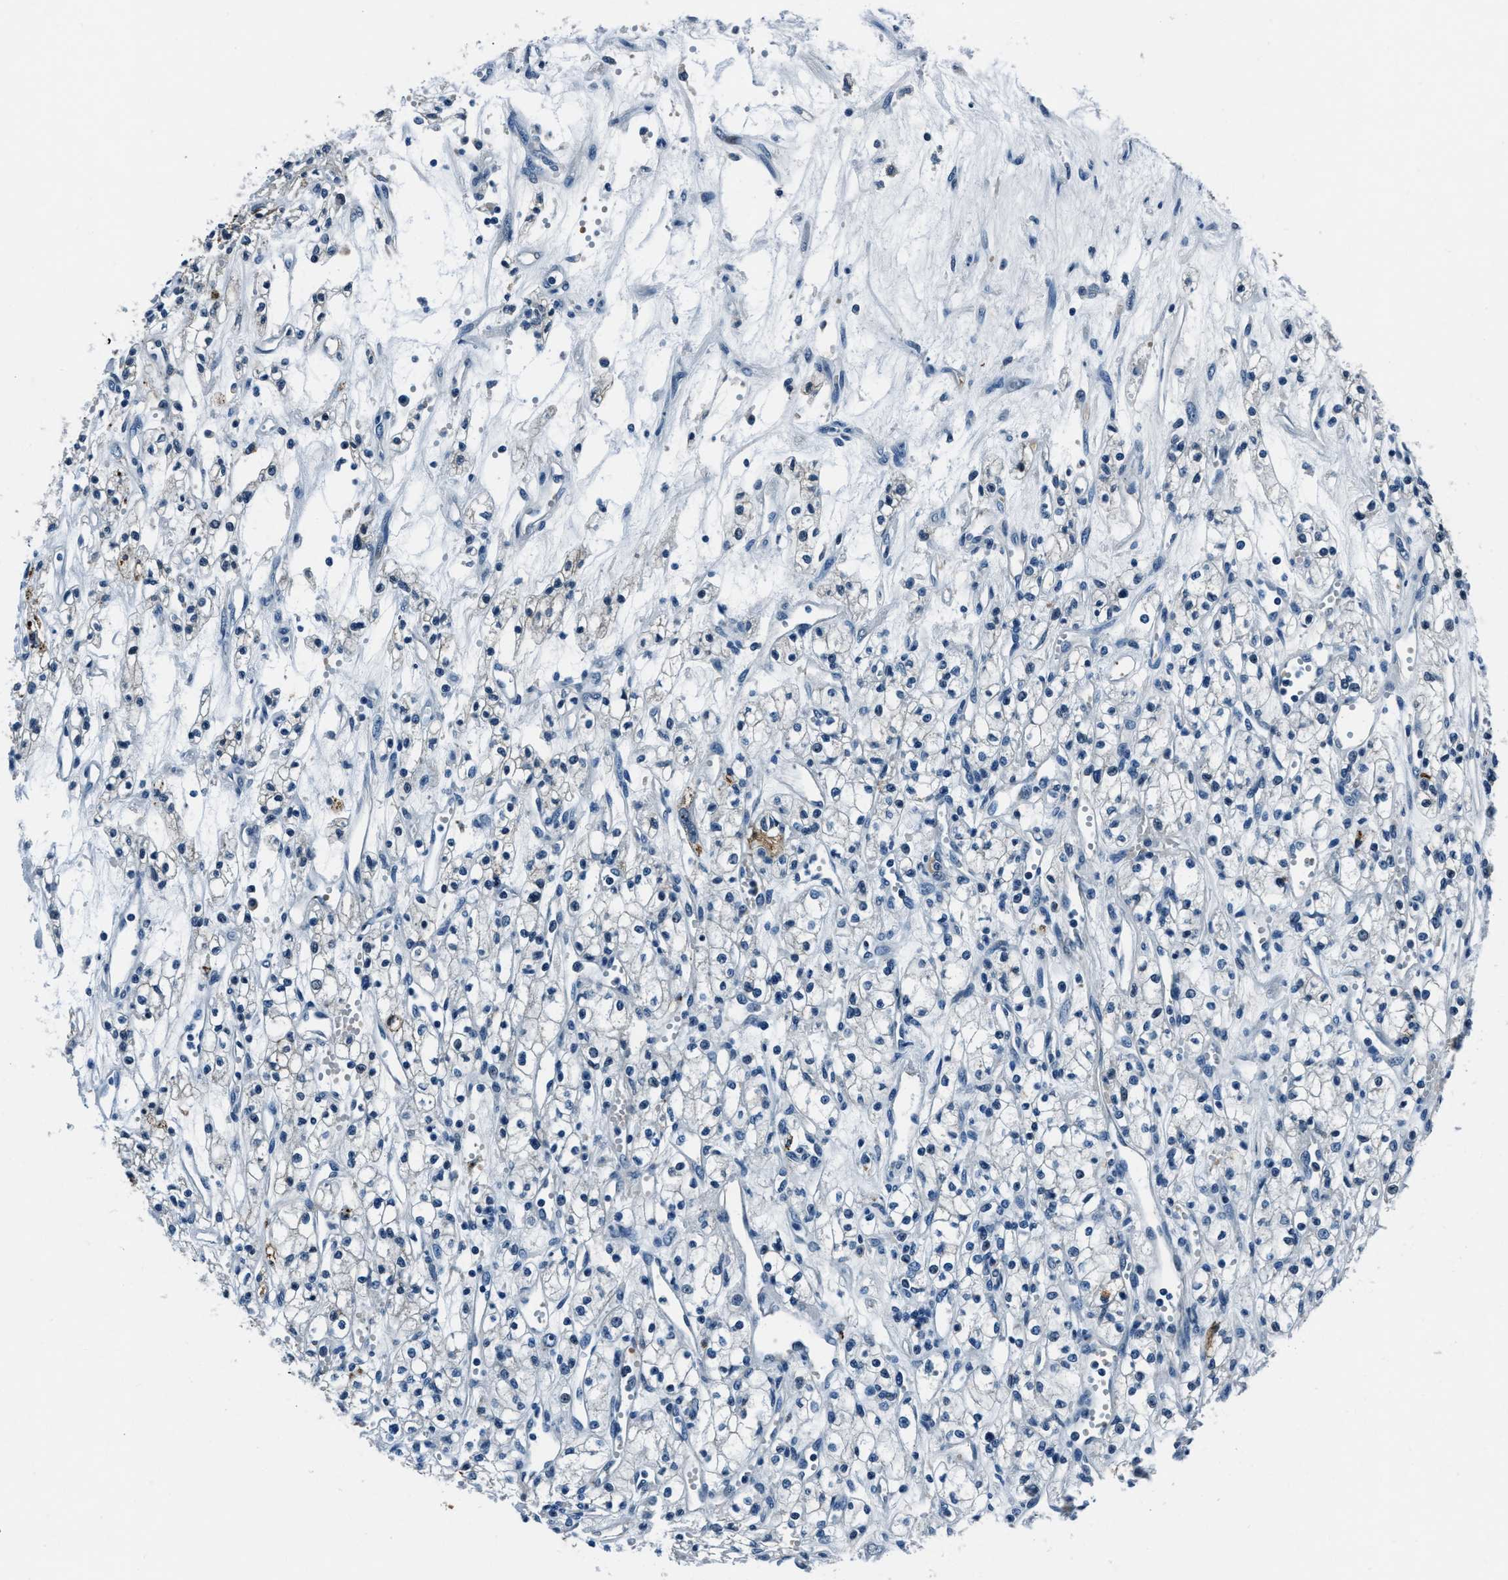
{"staining": {"intensity": "moderate", "quantity": "<25%", "location": "cytoplasmic/membranous"}, "tissue": "renal cancer", "cell_type": "Tumor cells", "image_type": "cancer", "snomed": [{"axis": "morphology", "description": "Adenocarcinoma, NOS"}, {"axis": "topography", "description": "Kidney"}], "caption": "Immunohistochemical staining of human adenocarcinoma (renal) demonstrates moderate cytoplasmic/membranous protein expression in approximately <25% of tumor cells.", "gene": "PTPDC1", "patient": {"sex": "male", "age": 59}}